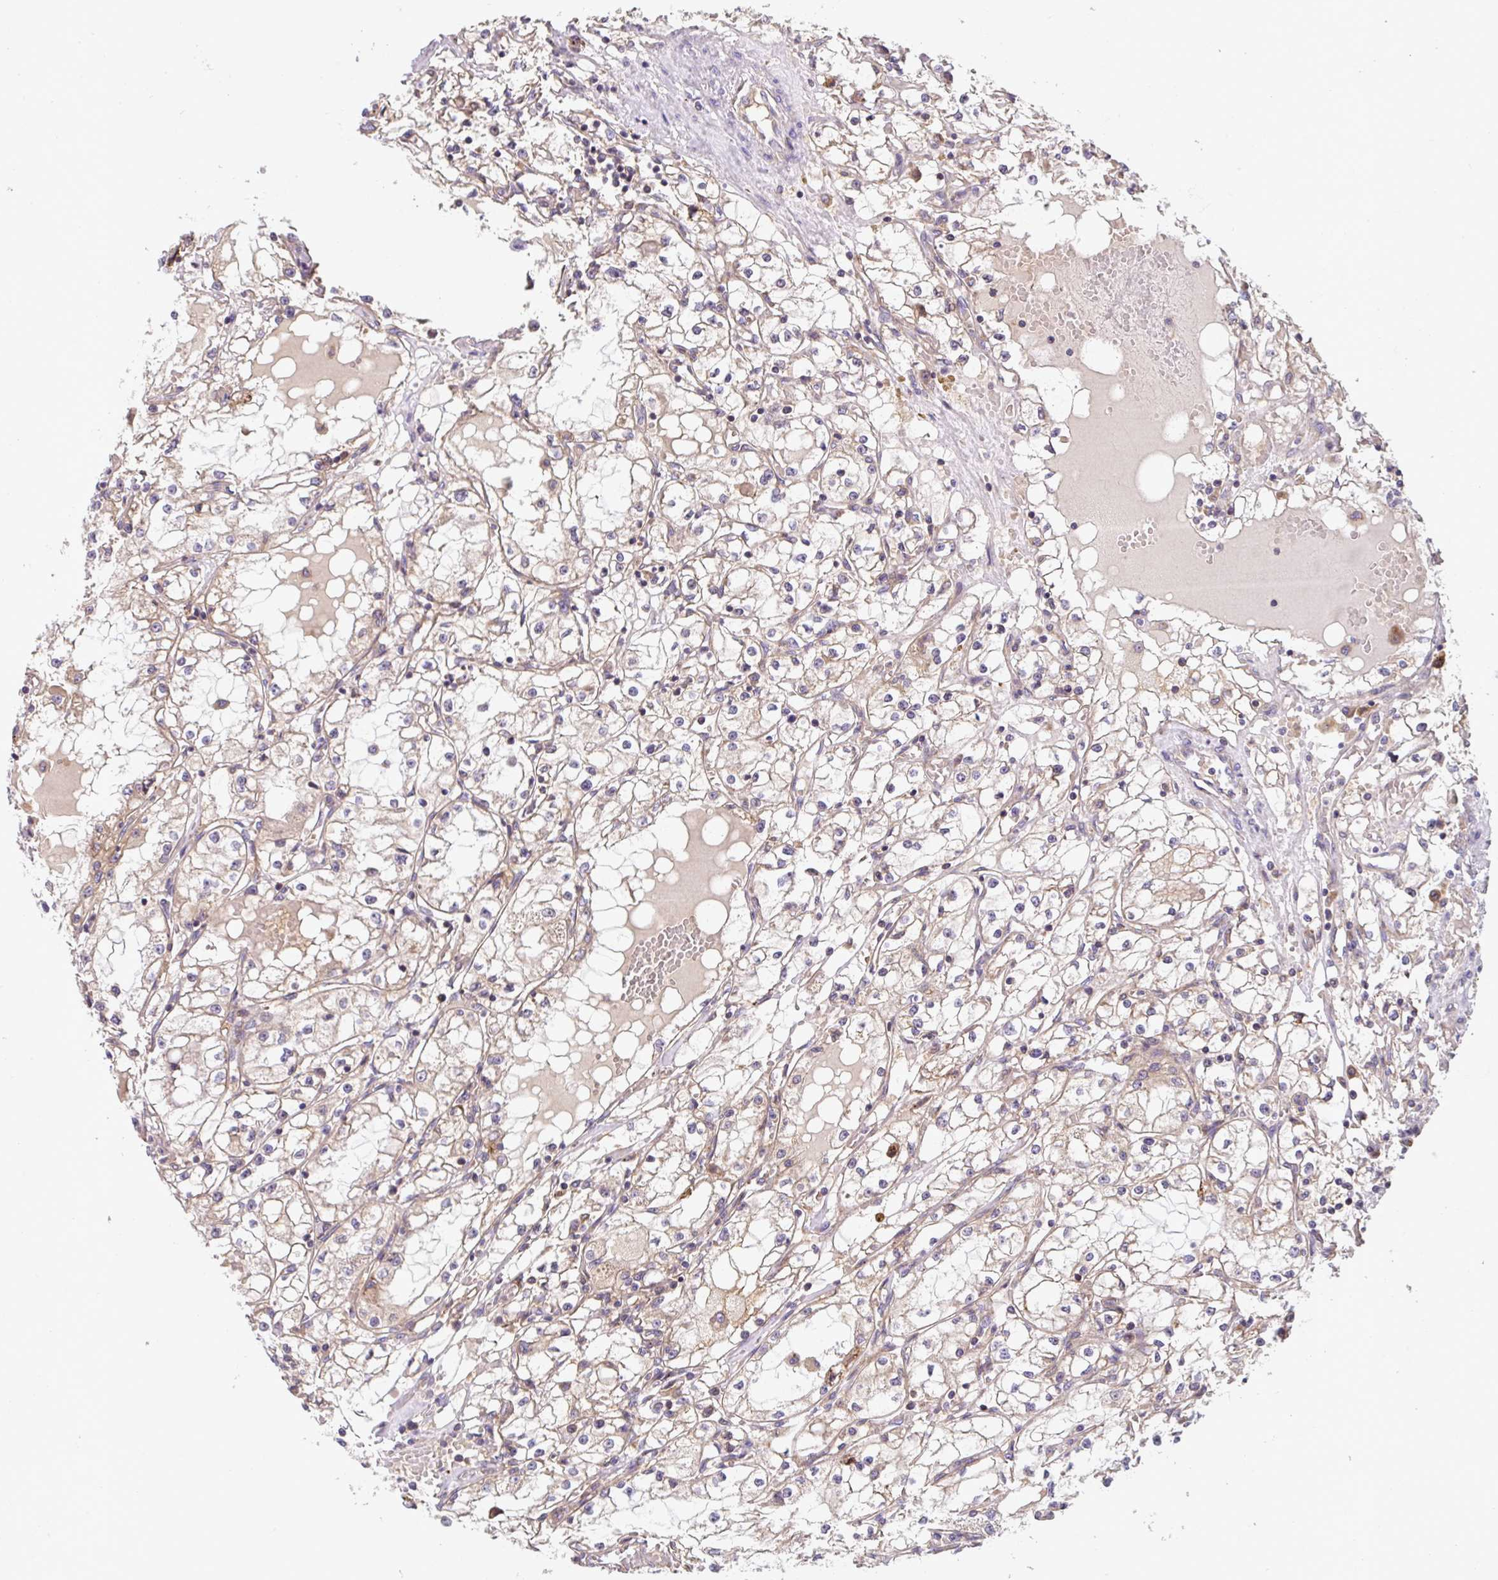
{"staining": {"intensity": "weak", "quantity": ">75%", "location": "cytoplasmic/membranous"}, "tissue": "renal cancer", "cell_type": "Tumor cells", "image_type": "cancer", "snomed": [{"axis": "morphology", "description": "Adenocarcinoma, NOS"}, {"axis": "topography", "description": "Kidney"}], "caption": "A brown stain shows weak cytoplasmic/membranous positivity of a protein in human renal cancer (adenocarcinoma) tumor cells.", "gene": "APOBEC3D", "patient": {"sex": "male", "age": 56}}